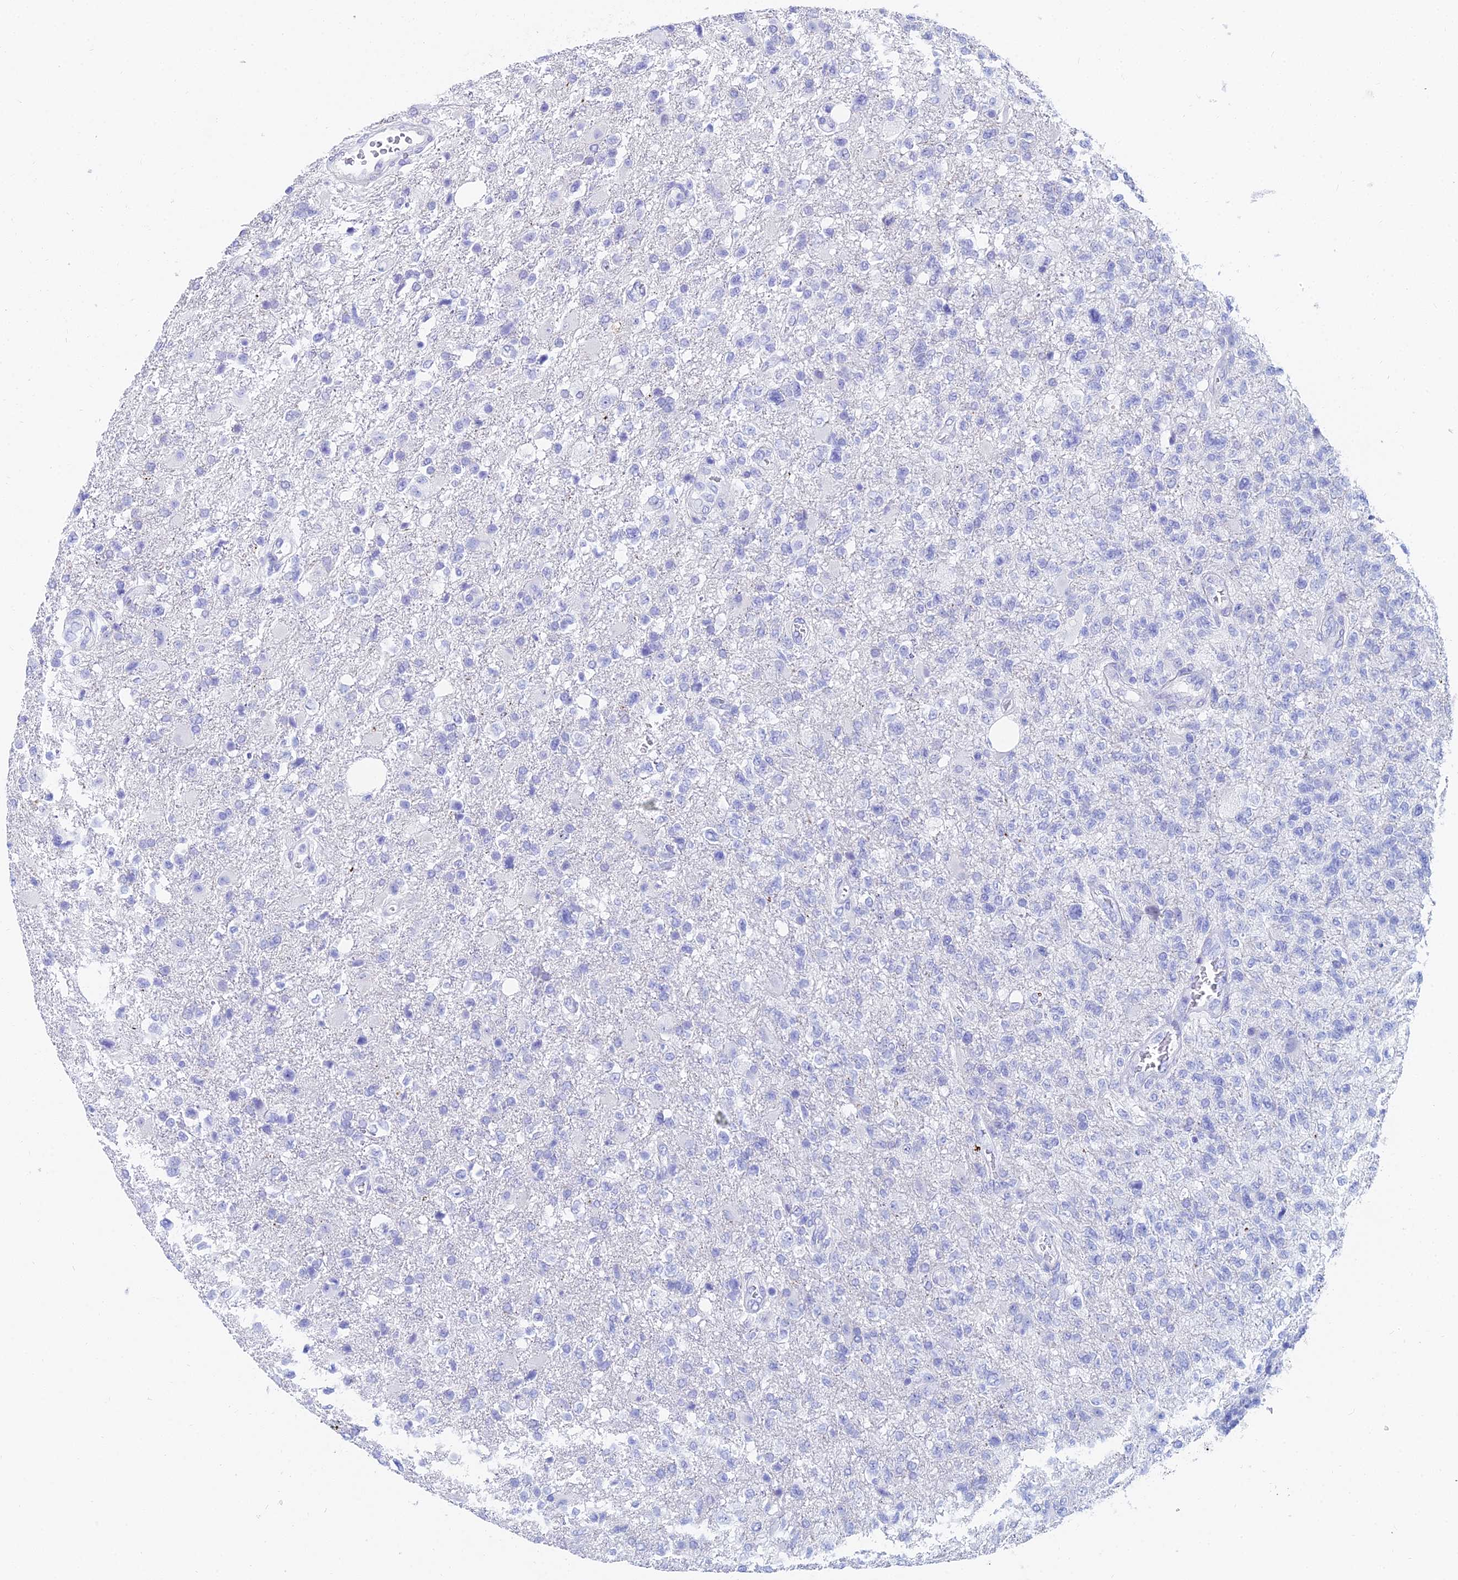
{"staining": {"intensity": "negative", "quantity": "none", "location": "none"}, "tissue": "glioma", "cell_type": "Tumor cells", "image_type": "cancer", "snomed": [{"axis": "morphology", "description": "Glioma, malignant, High grade"}, {"axis": "topography", "description": "Brain"}], "caption": "There is no significant expression in tumor cells of glioma. (Immunohistochemistry, brightfield microscopy, high magnification).", "gene": "HSPA1L", "patient": {"sex": "male", "age": 56}}